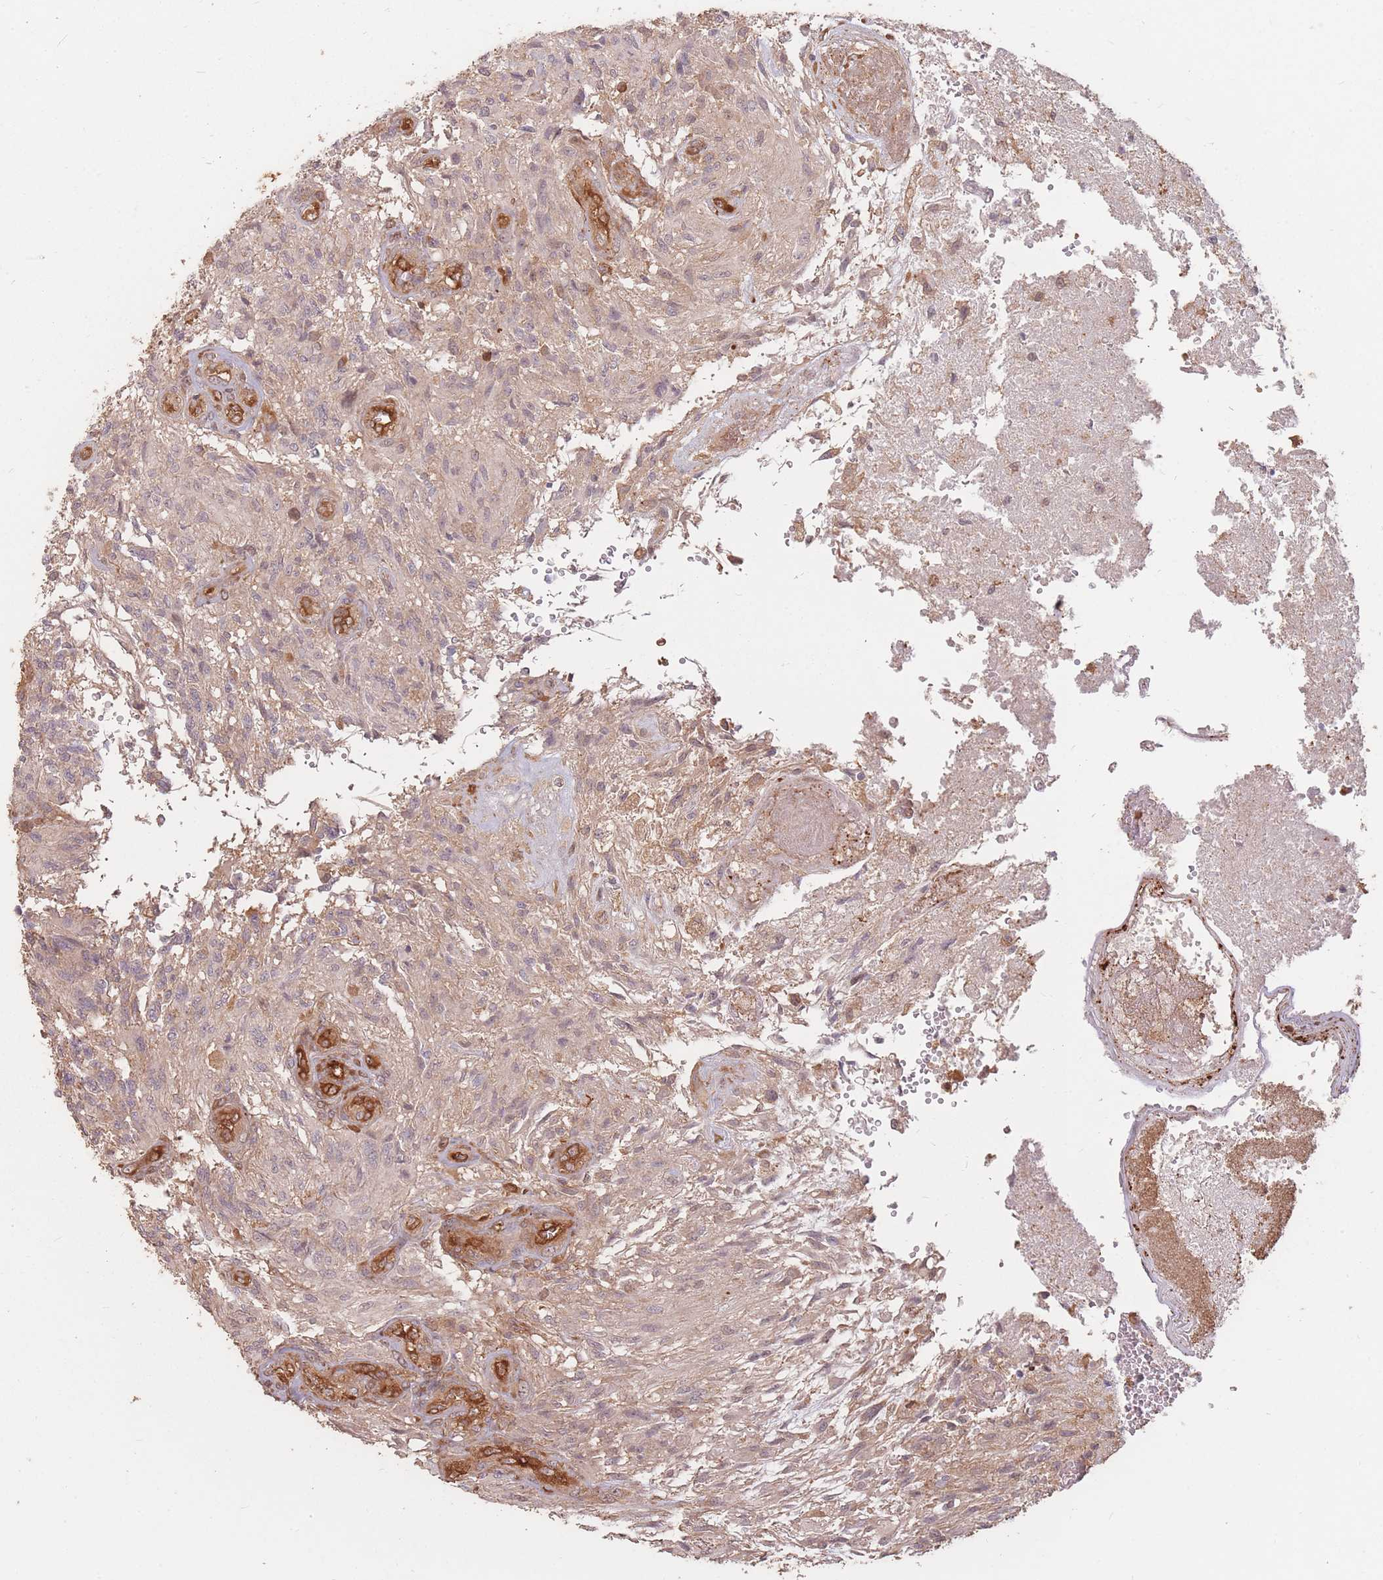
{"staining": {"intensity": "weak", "quantity": "<25%", "location": "cytoplasmic/membranous"}, "tissue": "glioma", "cell_type": "Tumor cells", "image_type": "cancer", "snomed": [{"axis": "morphology", "description": "Glioma, malignant, High grade"}, {"axis": "topography", "description": "Brain"}], "caption": "Immunohistochemical staining of human malignant glioma (high-grade) exhibits no significant expression in tumor cells.", "gene": "PLS3", "patient": {"sex": "male", "age": 56}}